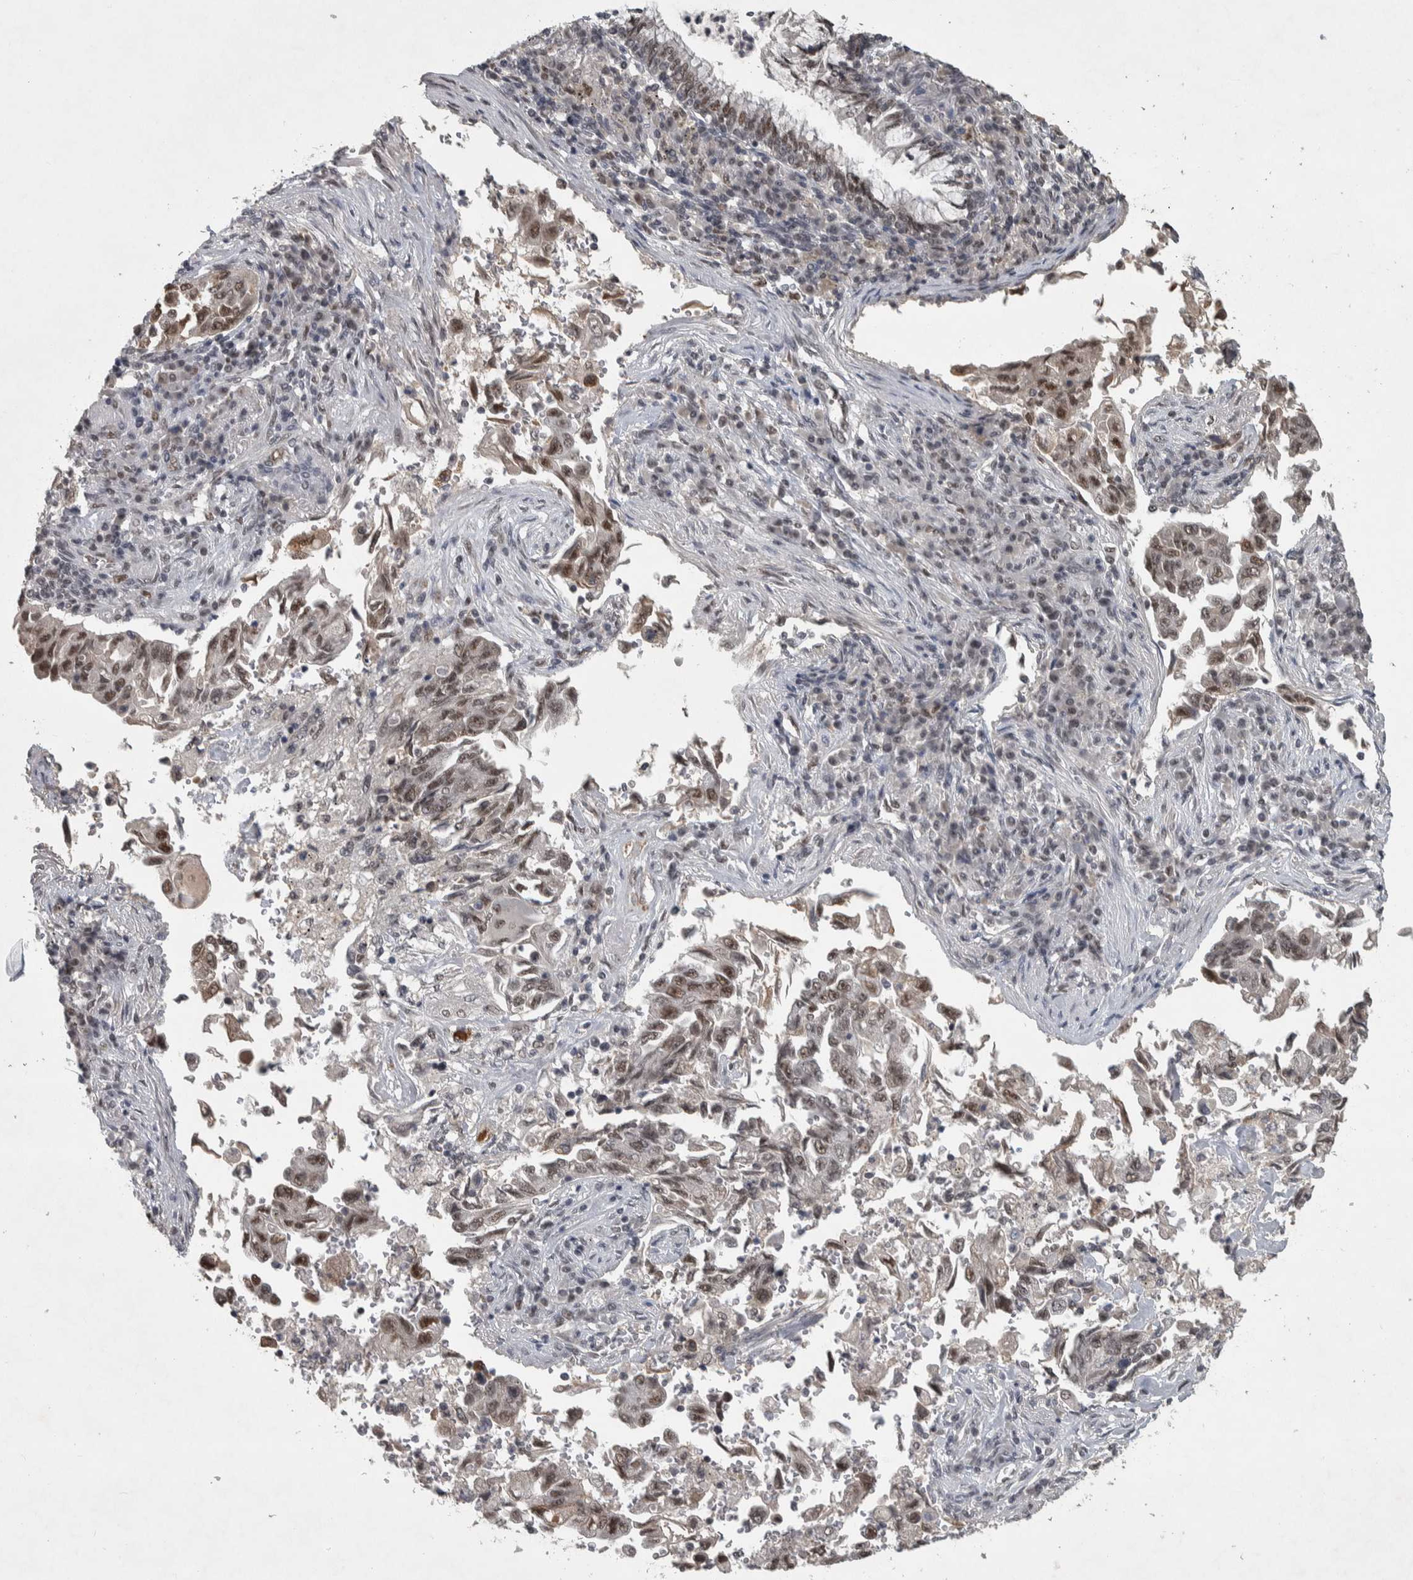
{"staining": {"intensity": "moderate", "quantity": ">75%", "location": "nuclear"}, "tissue": "lung cancer", "cell_type": "Tumor cells", "image_type": "cancer", "snomed": [{"axis": "morphology", "description": "Adenocarcinoma, NOS"}, {"axis": "topography", "description": "Lung"}], "caption": "A histopathology image showing moderate nuclear positivity in about >75% of tumor cells in lung cancer, as visualized by brown immunohistochemical staining.", "gene": "DDX42", "patient": {"sex": "female", "age": 51}}